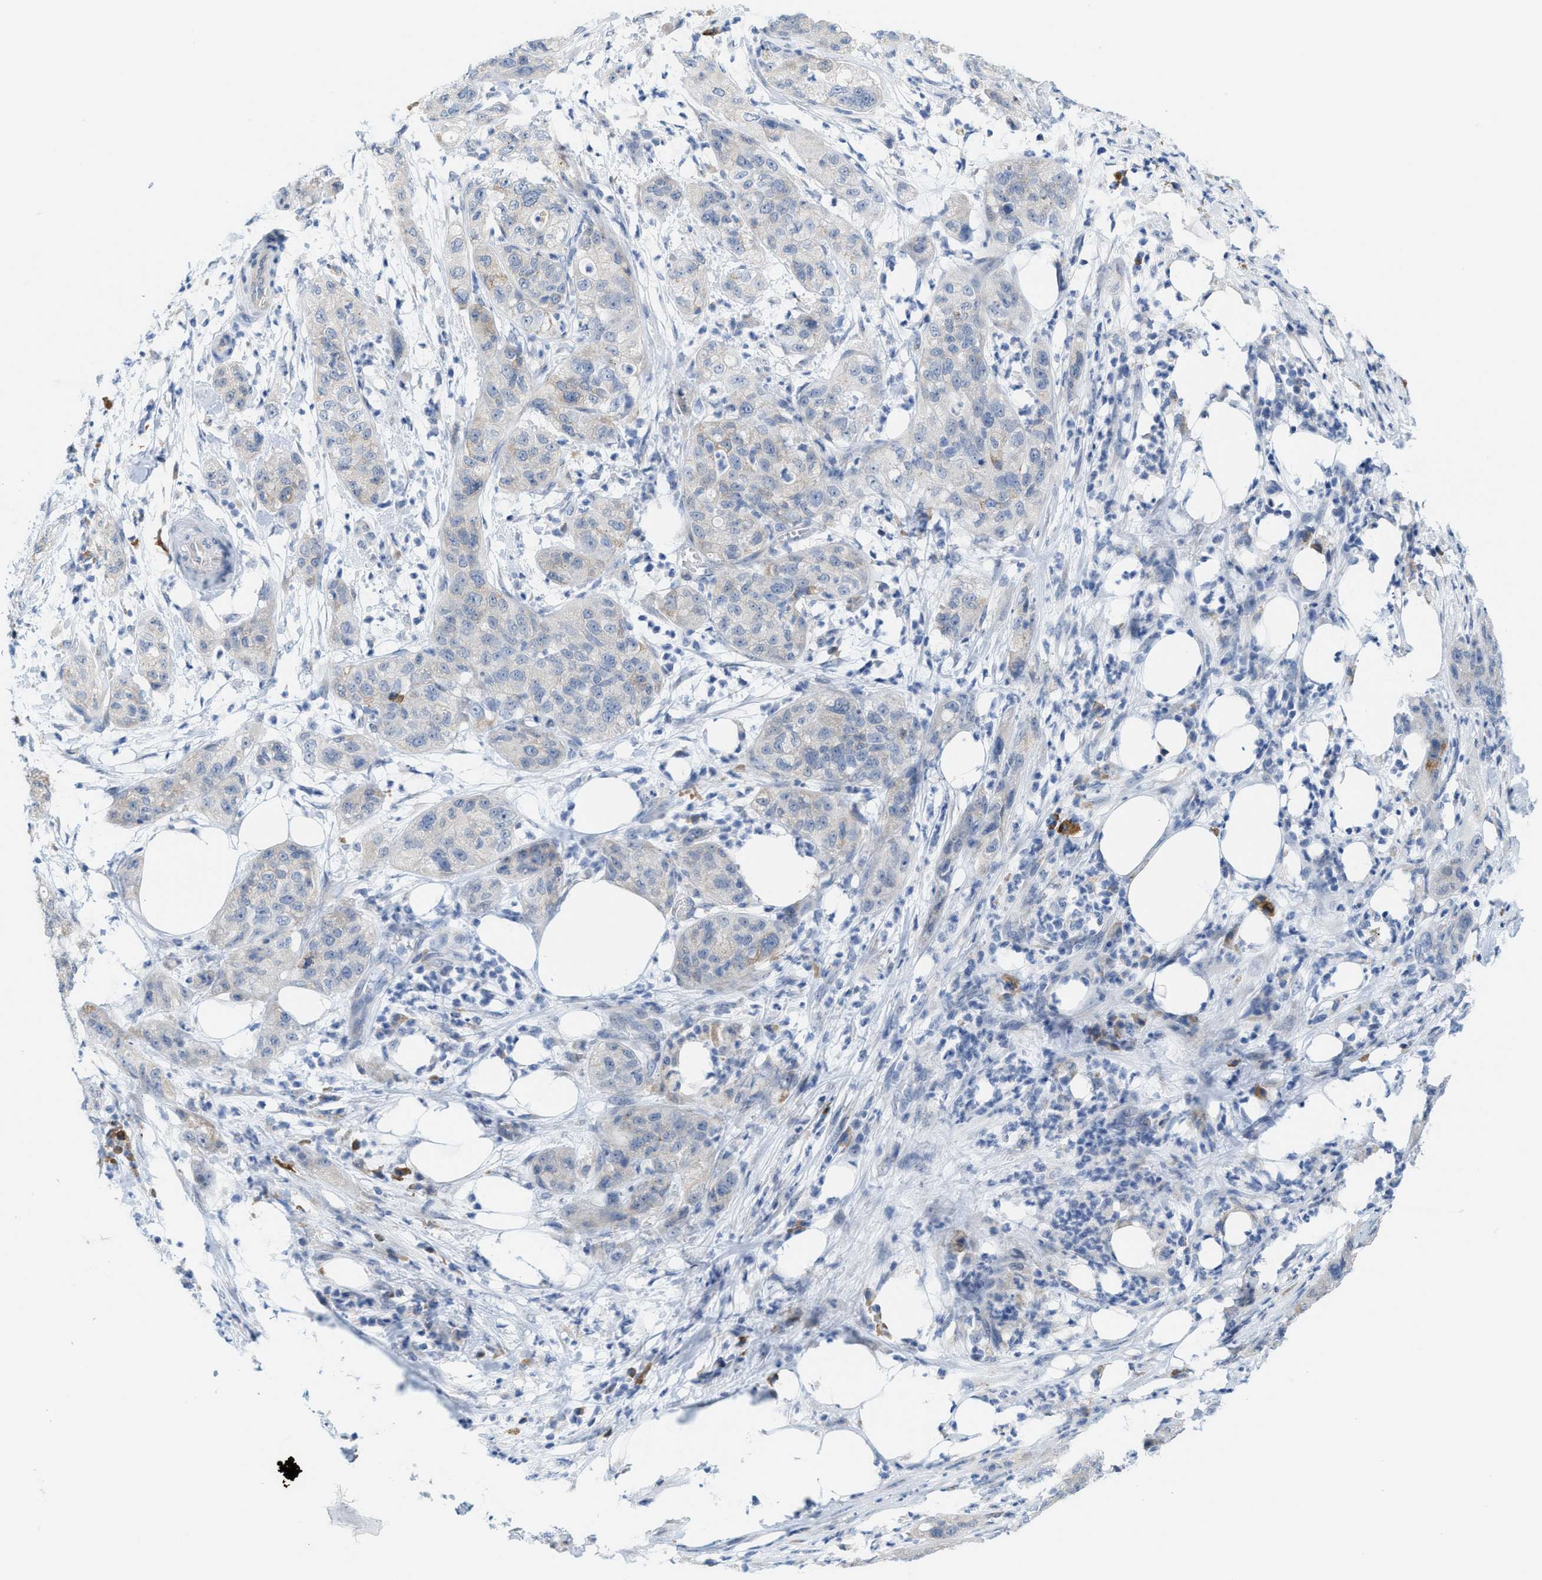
{"staining": {"intensity": "negative", "quantity": "none", "location": "none"}, "tissue": "pancreatic cancer", "cell_type": "Tumor cells", "image_type": "cancer", "snomed": [{"axis": "morphology", "description": "Adenocarcinoma, NOS"}, {"axis": "topography", "description": "Pancreas"}], "caption": "Immunohistochemistry (IHC) of pancreatic cancer (adenocarcinoma) reveals no staining in tumor cells.", "gene": "KIFC3", "patient": {"sex": "female", "age": 78}}